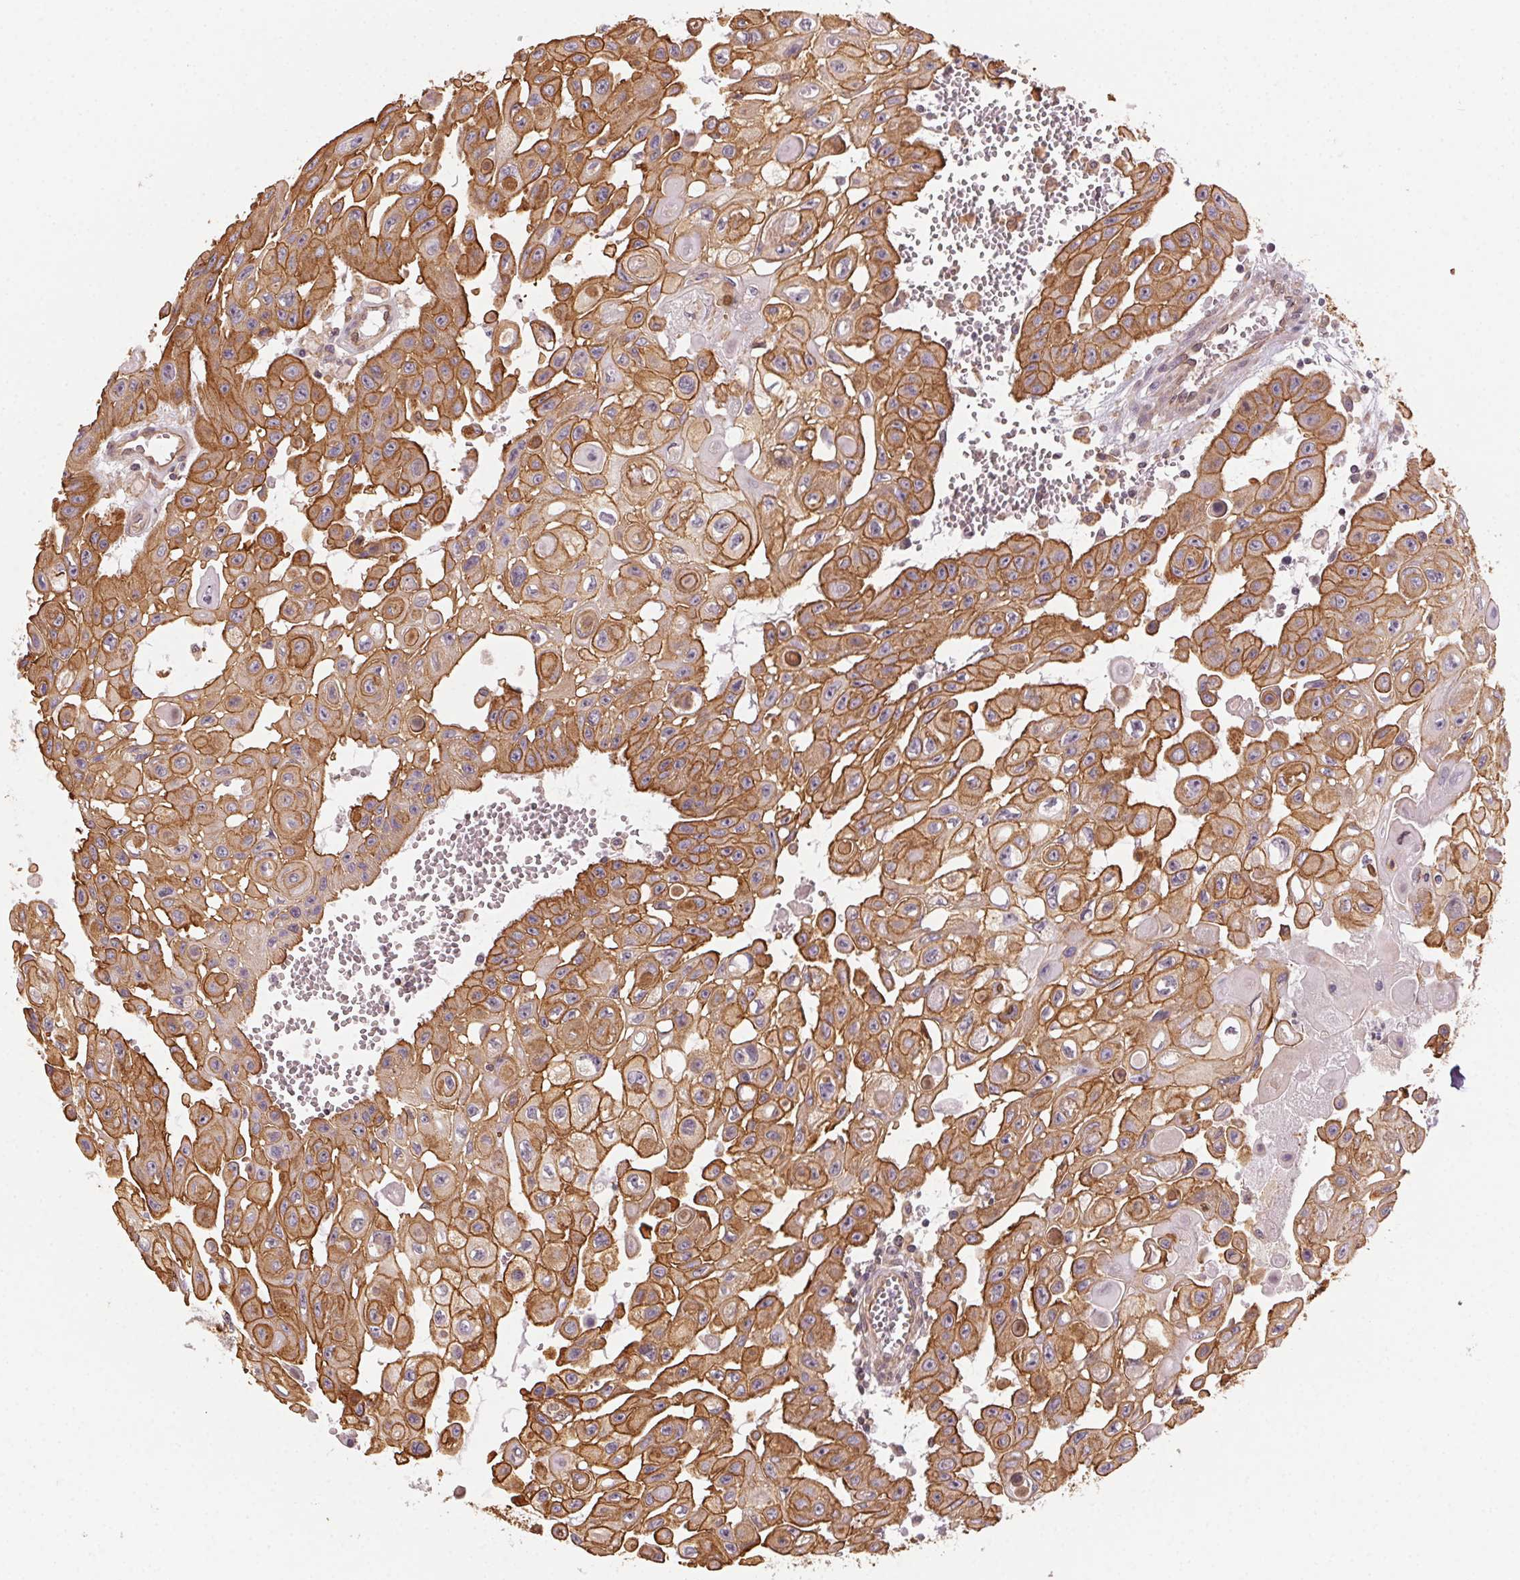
{"staining": {"intensity": "moderate", "quantity": ">75%", "location": "cytoplasmic/membranous"}, "tissue": "head and neck cancer", "cell_type": "Tumor cells", "image_type": "cancer", "snomed": [{"axis": "morphology", "description": "Adenocarcinoma, NOS"}, {"axis": "topography", "description": "Head-Neck"}], "caption": "Head and neck cancer was stained to show a protein in brown. There is medium levels of moderate cytoplasmic/membranous positivity in approximately >75% of tumor cells.", "gene": "PLA2G4F", "patient": {"sex": "male", "age": 73}}